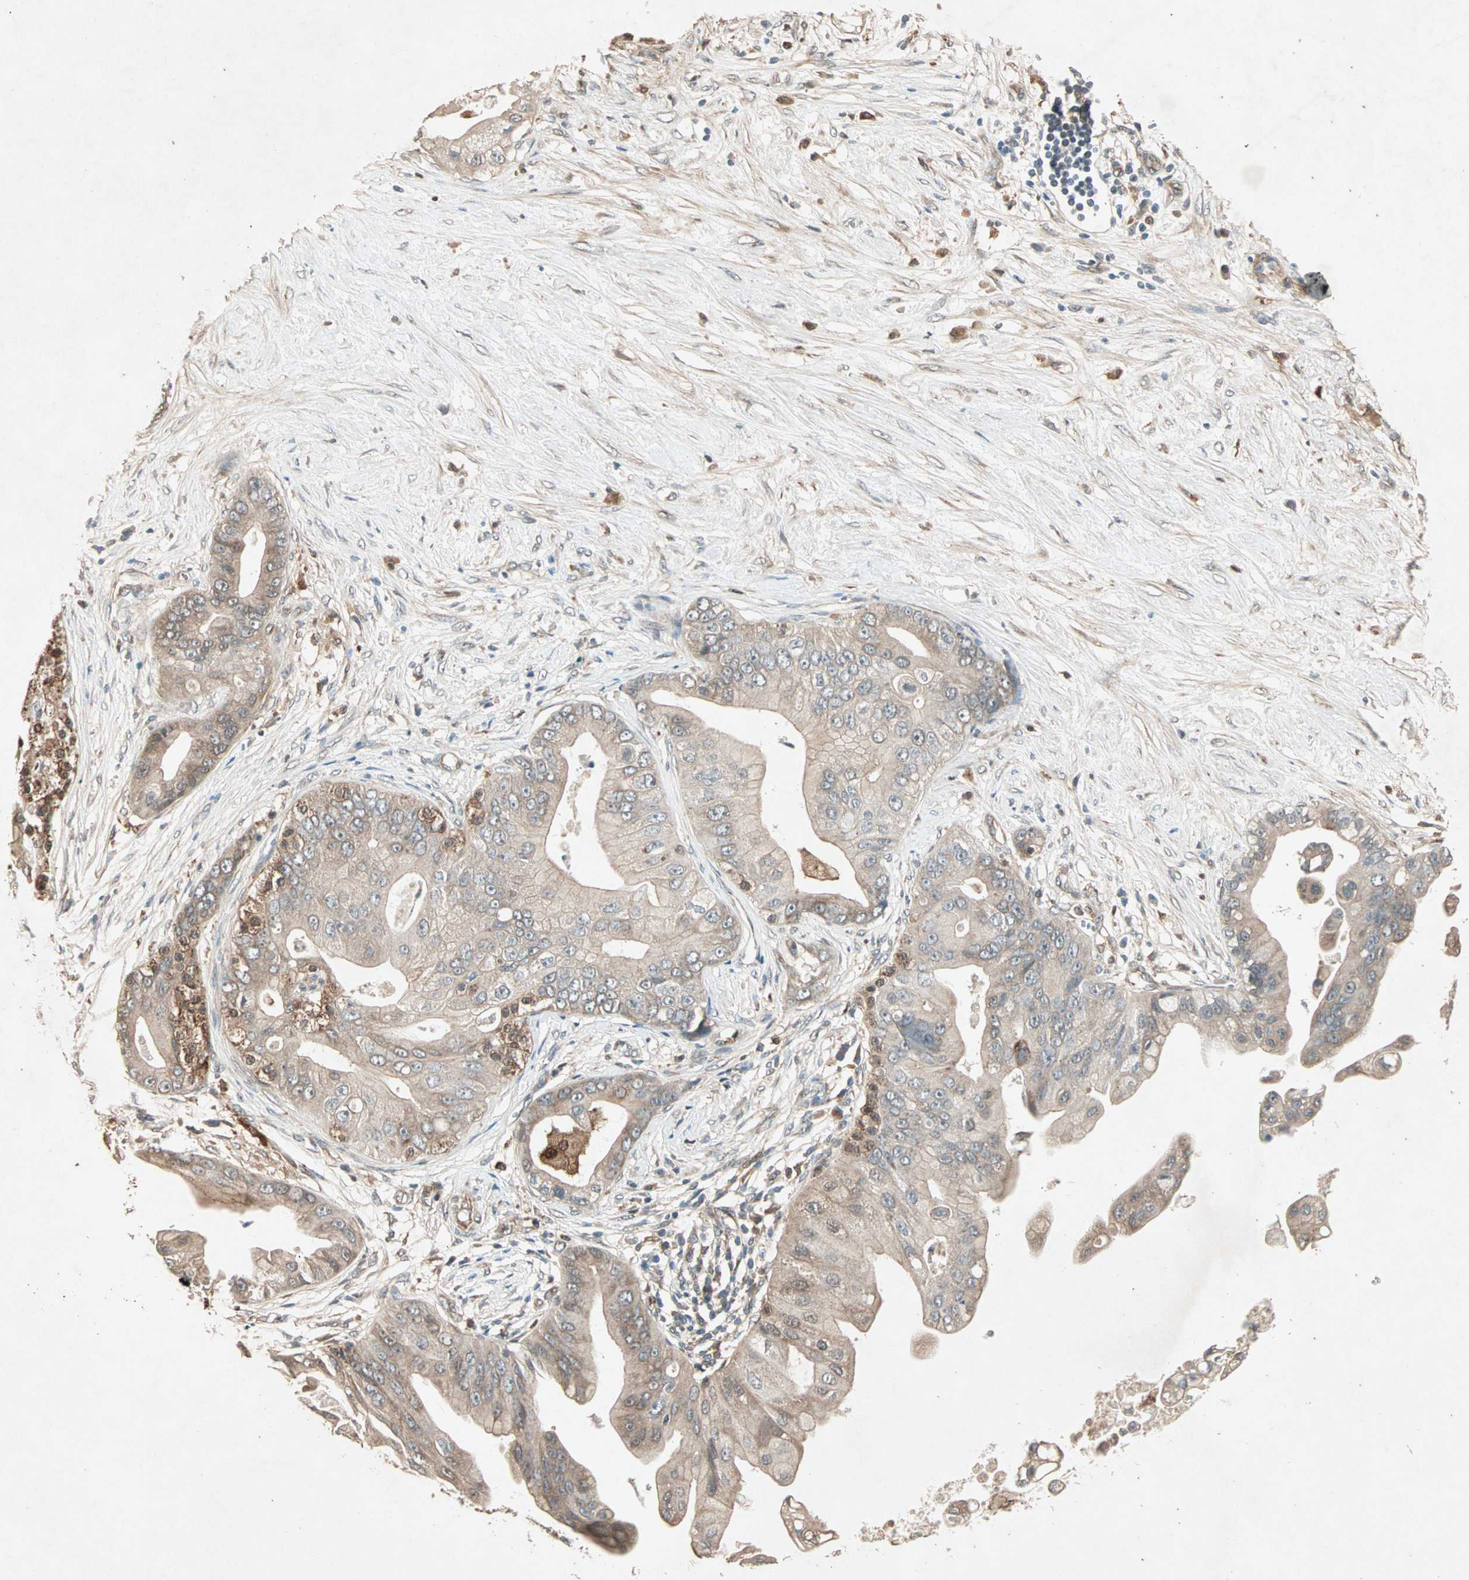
{"staining": {"intensity": "weak", "quantity": "25%-75%", "location": "cytoplasmic/membranous"}, "tissue": "pancreatic cancer", "cell_type": "Tumor cells", "image_type": "cancer", "snomed": [{"axis": "morphology", "description": "Adenocarcinoma, NOS"}, {"axis": "topography", "description": "Pancreas"}], "caption": "DAB (3,3'-diaminobenzidine) immunohistochemical staining of human pancreatic cancer displays weak cytoplasmic/membranous protein positivity in approximately 25%-75% of tumor cells. The staining was performed using DAB (3,3'-diaminobenzidine) to visualize the protein expression in brown, while the nuclei were stained in blue with hematoxylin (Magnification: 20x).", "gene": "SDSL", "patient": {"sex": "female", "age": 75}}